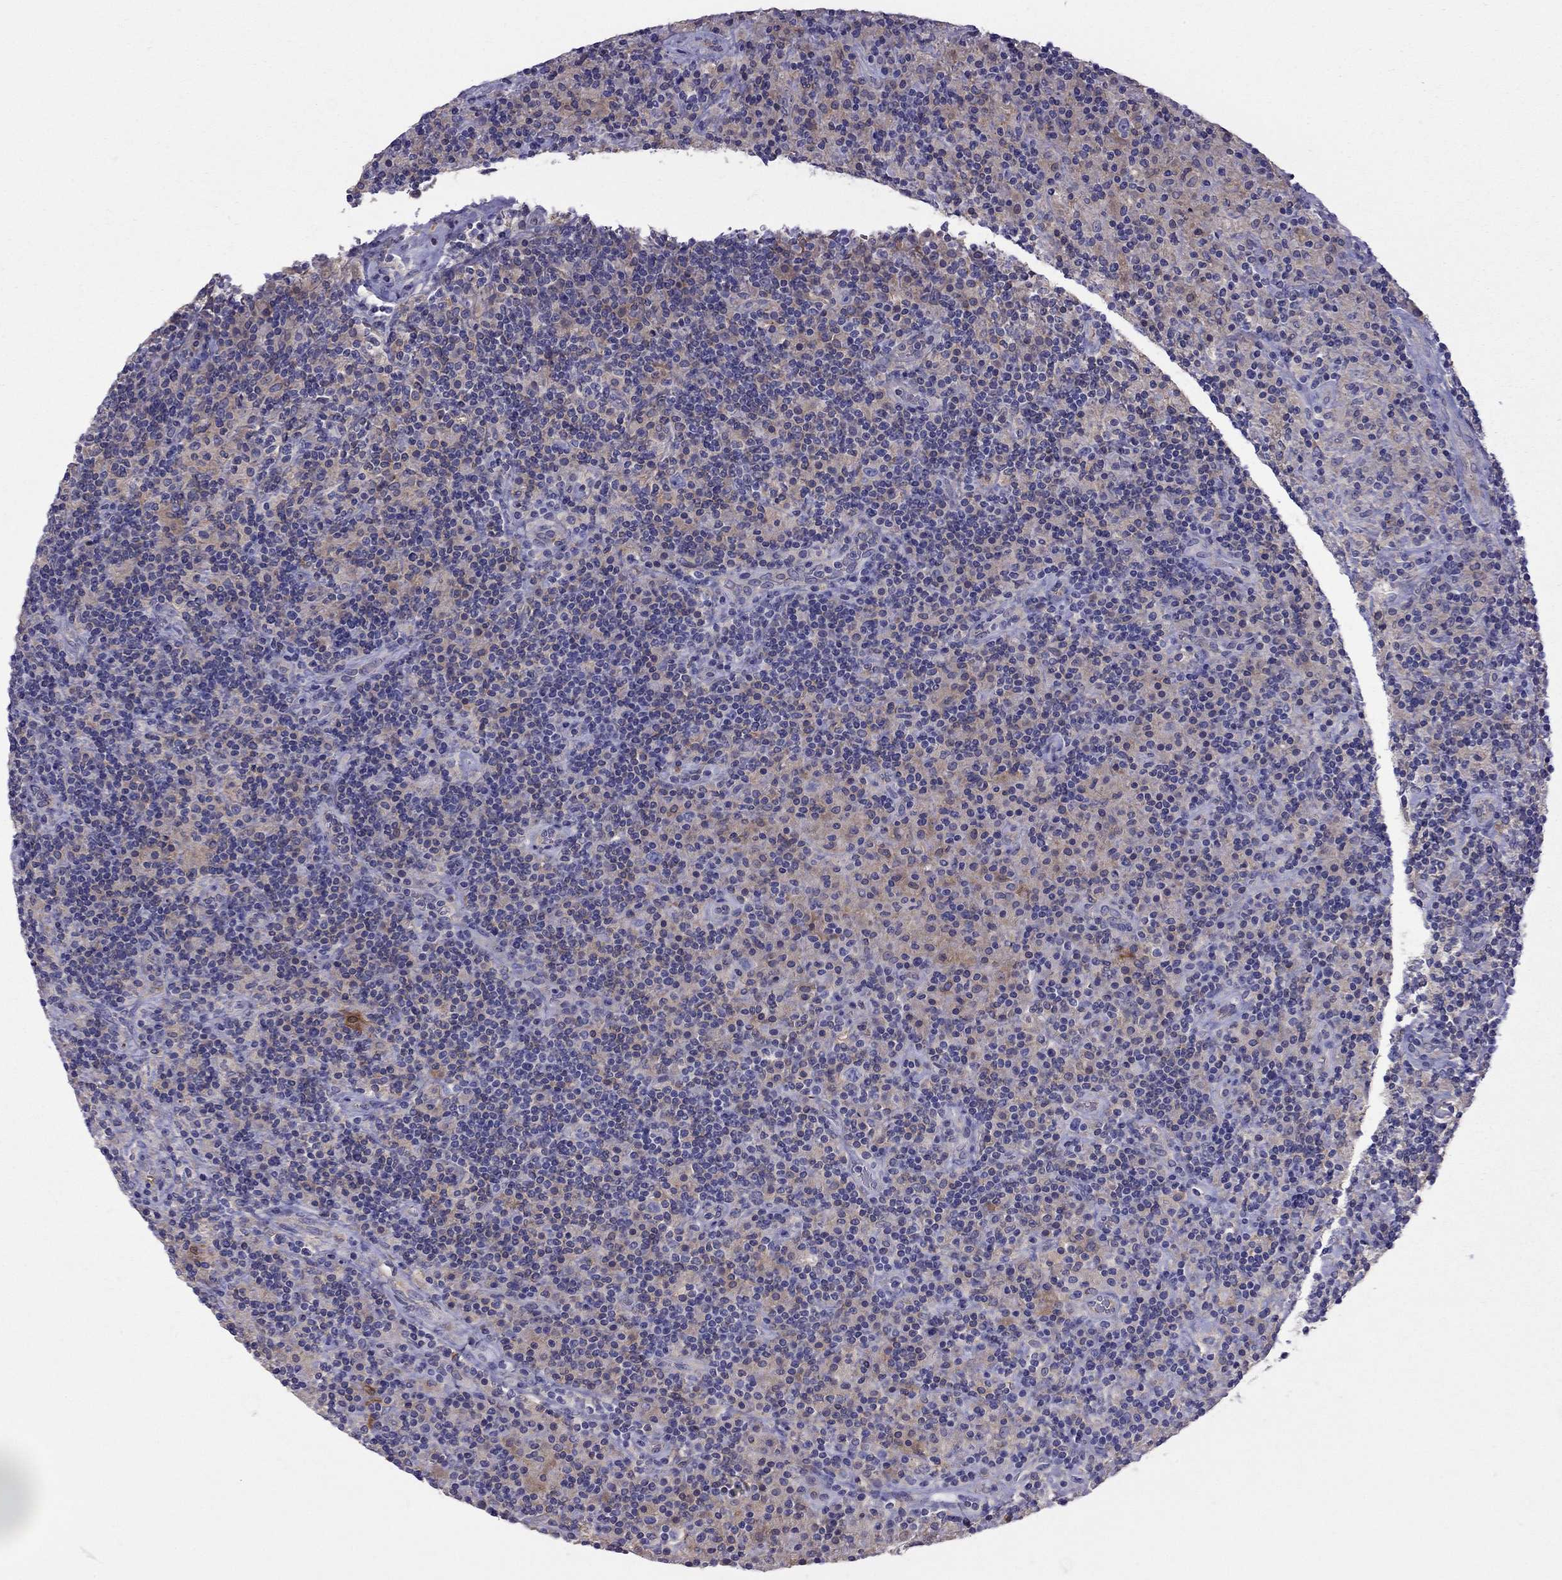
{"staining": {"intensity": "negative", "quantity": "none", "location": "none"}, "tissue": "lymphoma", "cell_type": "Tumor cells", "image_type": "cancer", "snomed": [{"axis": "morphology", "description": "Hodgkin's disease, NOS"}, {"axis": "topography", "description": "Lymph node"}], "caption": "A high-resolution image shows immunohistochemistry staining of lymphoma, which exhibits no significant staining in tumor cells.", "gene": "ALOX15B", "patient": {"sex": "male", "age": 70}}